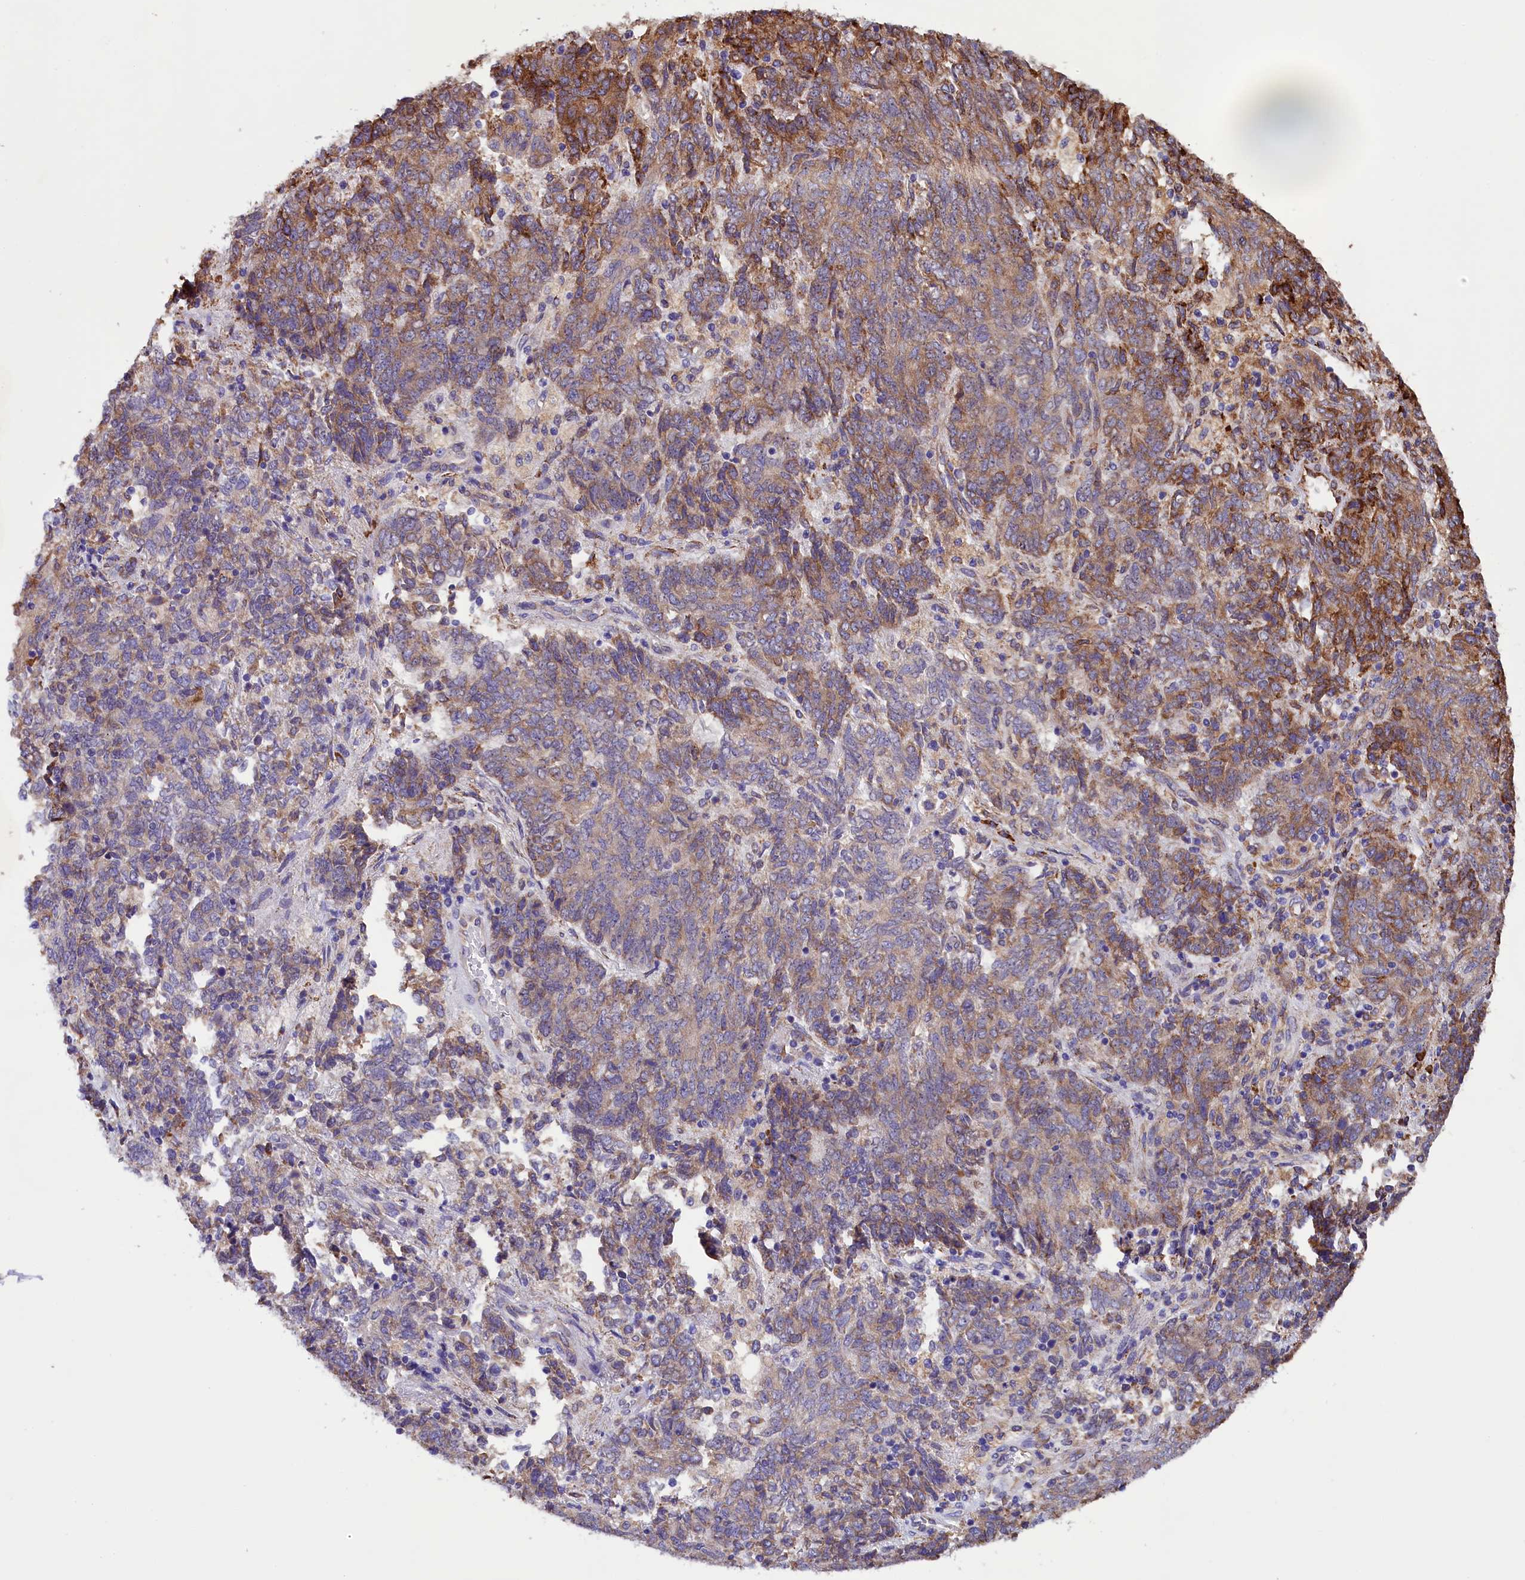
{"staining": {"intensity": "moderate", "quantity": "25%-75%", "location": "cytoplasmic/membranous"}, "tissue": "endometrial cancer", "cell_type": "Tumor cells", "image_type": "cancer", "snomed": [{"axis": "morphology", "description": "Adenocarcinoma, NOS"}, {"axis": "topography", "description": "Endometrium"}], "caption": "High-power microscopy captured an immunohistochemistry image of endometrial cancer, revealing moderate cytoplasmic/membranous staining in approximately 25%-75% of tumor cells.", "gene": "CAPS2", "patient": {"sex": "female", "age": 80}}